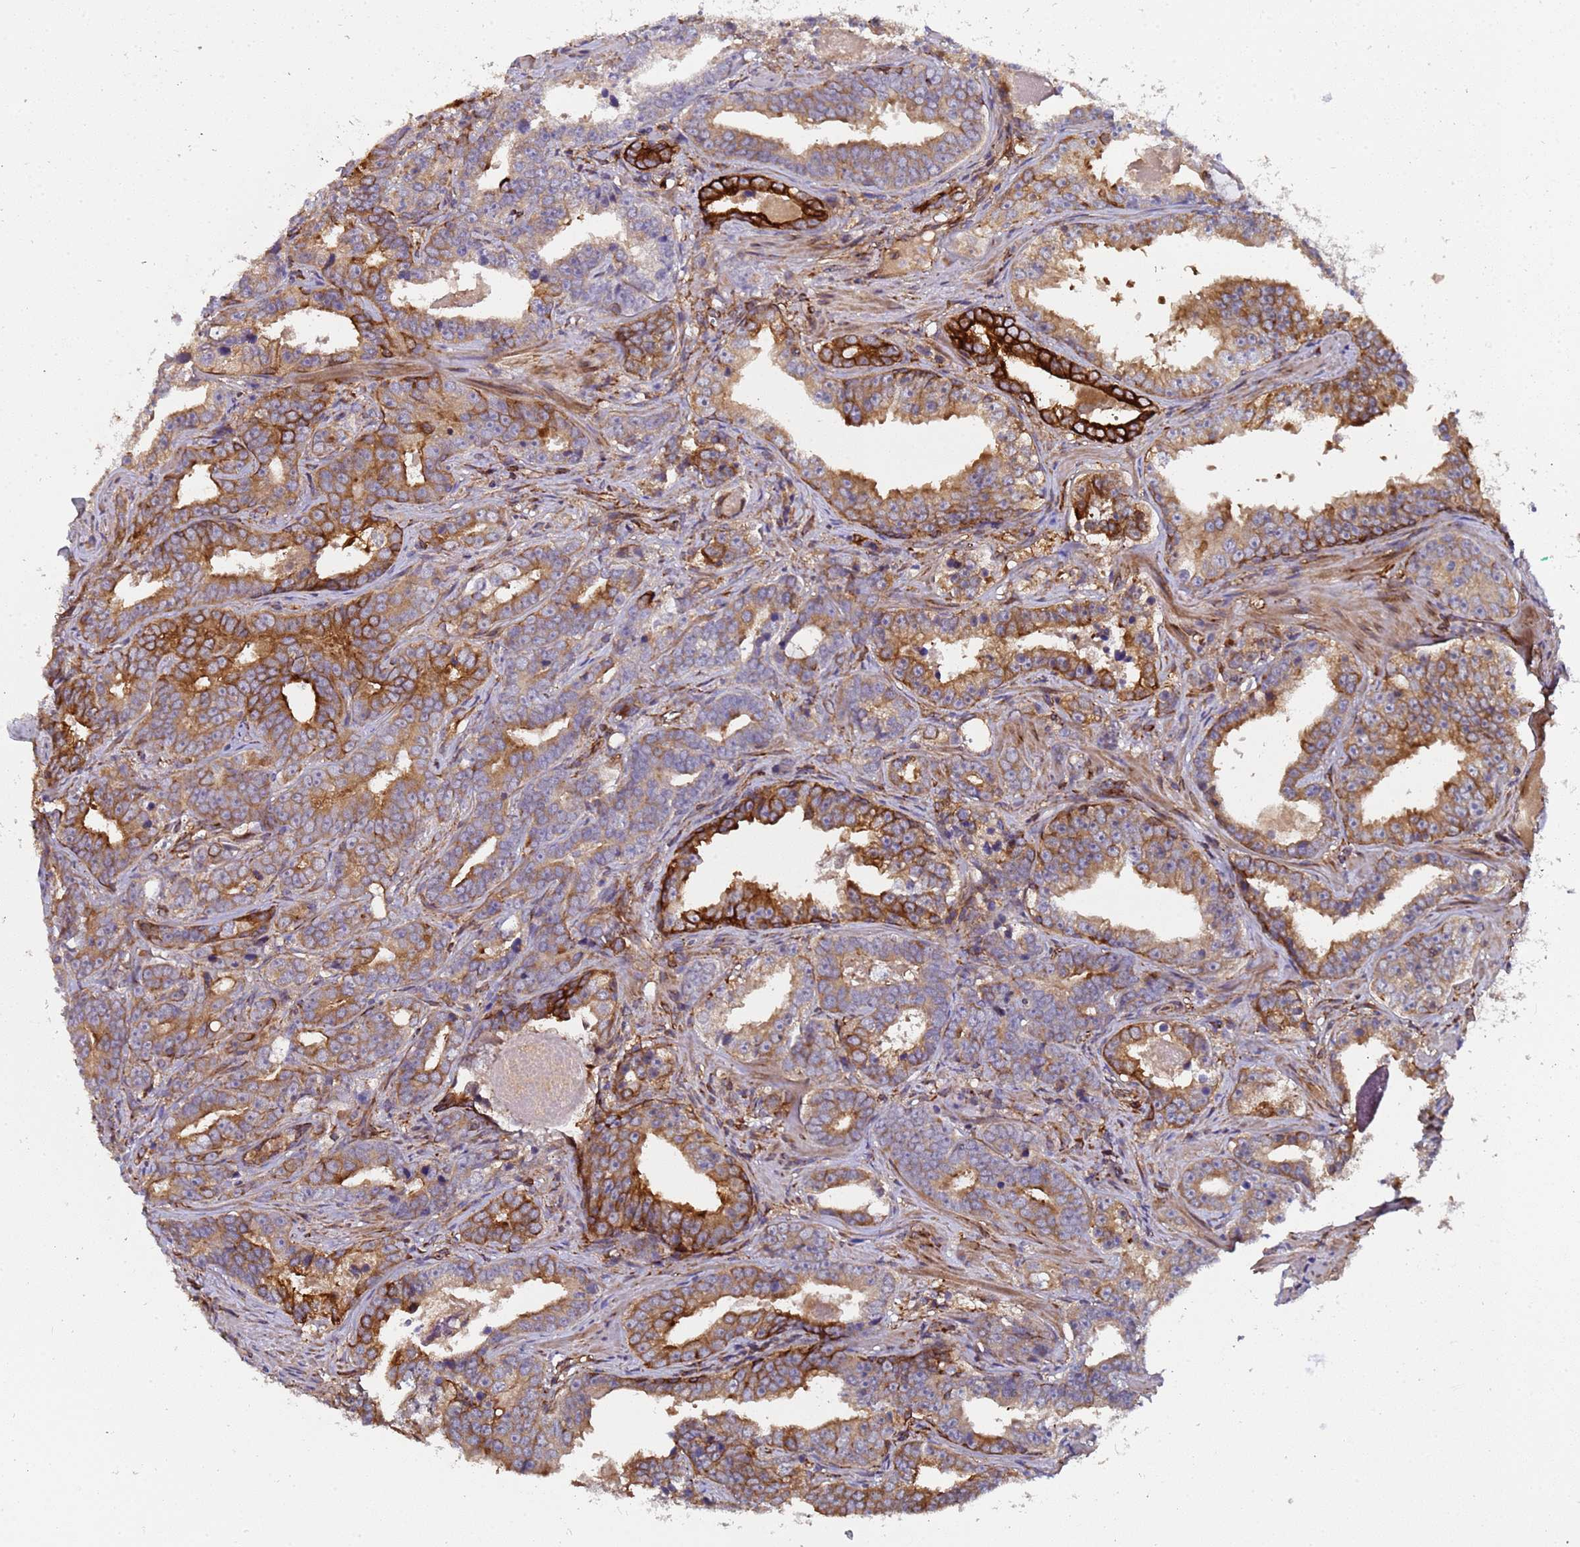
{"staining": {"intensity": "strong", "quantity": "25%-75%", "location": "cytoplasmic/membranous"}, "tissue": "prostate cancer", "cell_type": "Tumor cells", "image_type": "cancer", "snomed": [{"axis": "morphology", "description": "Adenocarcinoma, High grade"}, {"axis": "topography", "description": "Prostate"}], "caption": "Immunohistochemical staining of adenocarcinoma (high-grade) (prostate) displays high levels of strong cytoplasmic/membranous staining in about 25%-75% of tumor cells. Using DAB (brown) and hematoxylin (blue) stains, captured at high magnification using brightfield microscopy.", "gene": "MOCS1", "patient": {"sex": "male", "age": 62}}